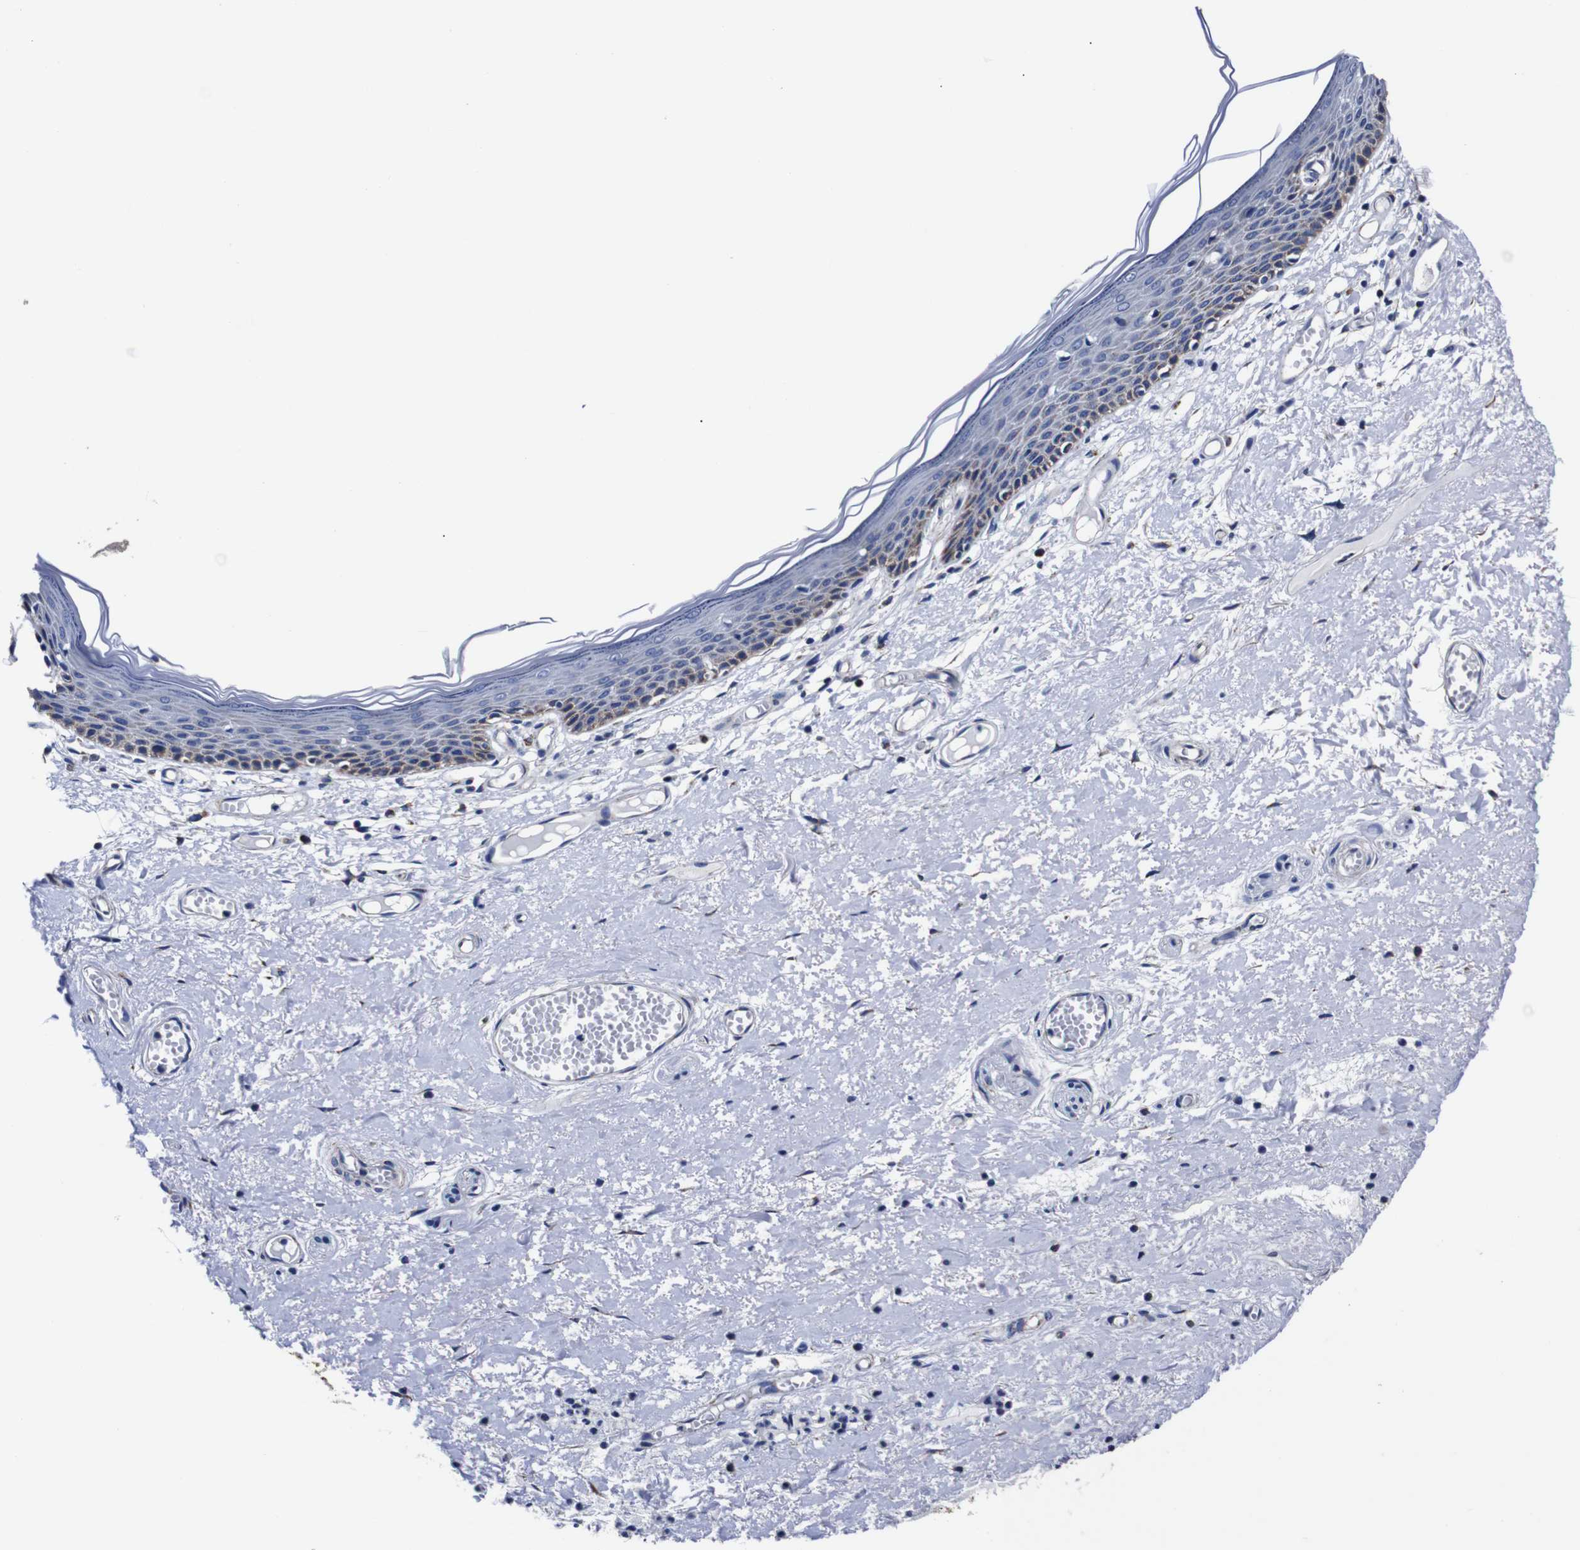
{"staining": {"intensity": "moderate", "quantity": "25%-75%", "location": "cytoplasmic/membranous"}, "tissue": "skin", "cell_type": "Epidermal cells", "image_type": "normal", "snomed": [{"axis": "morphology", "description": "Normal tissue, NOS"}, {"axis": "topography", "description": "Vulva"}], "caption": "Moderate cytoplasmic/membranous protein staining is identified in approximately 25%-75% of epidermal cells in skin. (DAB IHC, brown staining for protein, blue staining for nuclei).", "gene": "FKBP9", "patient": {"sex": "female", "age": 54}}